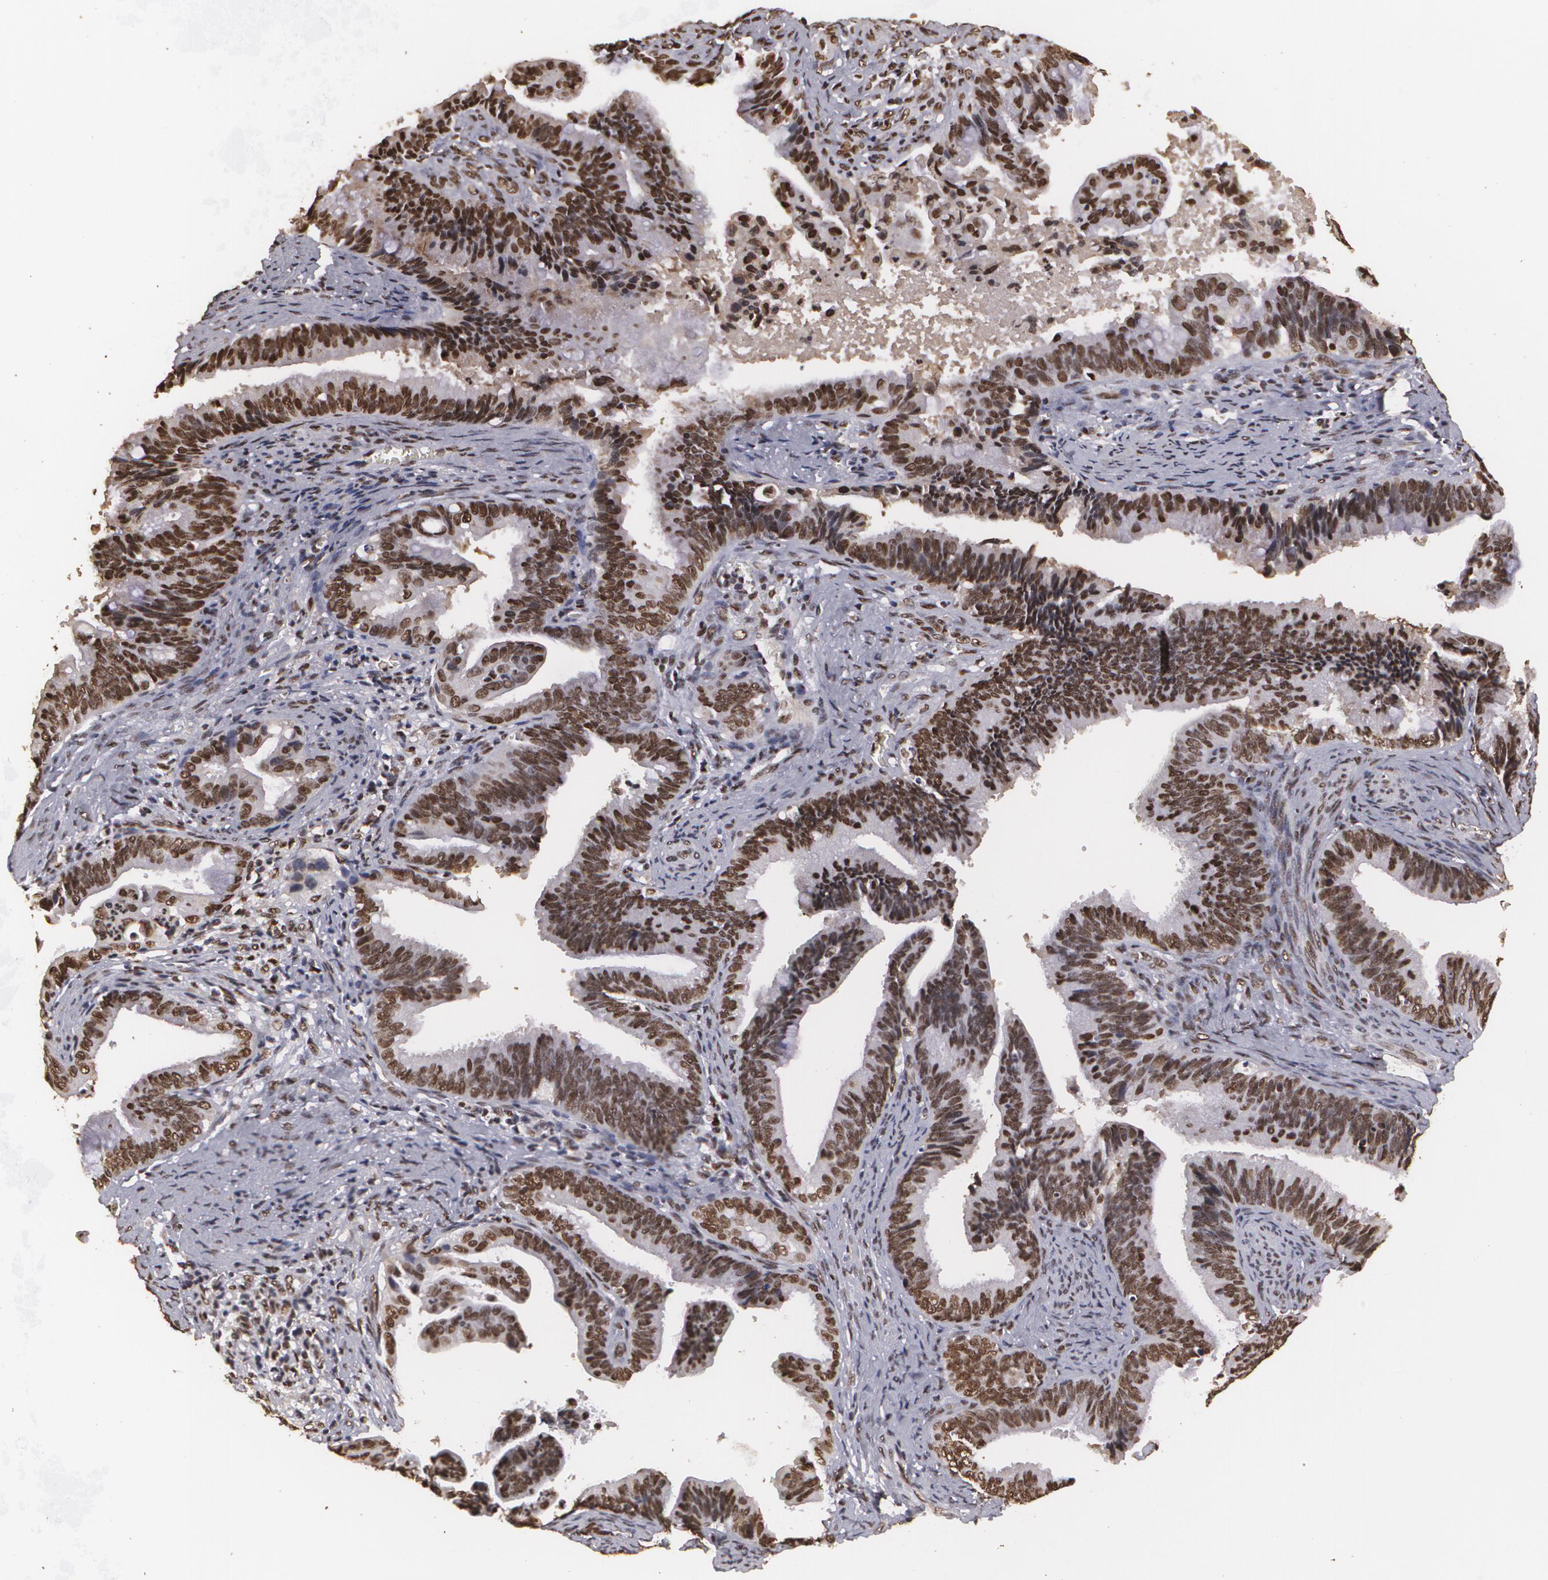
{"staining": {"intensity": "strong", "quantity": ">75%", "location": "nuclear"}, "tissue": "cervical cancer", "cell_type": "Tumor cells", "image_type": "cancer", "snomed": [{"axis": "morphology", "description": "Adenocarcinoma, NOS"}, {"axis": "topography", "description": "Cervix"}], "caption": "Tumor cells show high levels of strong nuclear positivity in about >75% of cells in human cervical adenocarcinoma. The protein of interest is shown in brown color, while the nuclei are stained blue.", "gene": "RCOR1", "patient": {"sex": "female", "age": 47}}